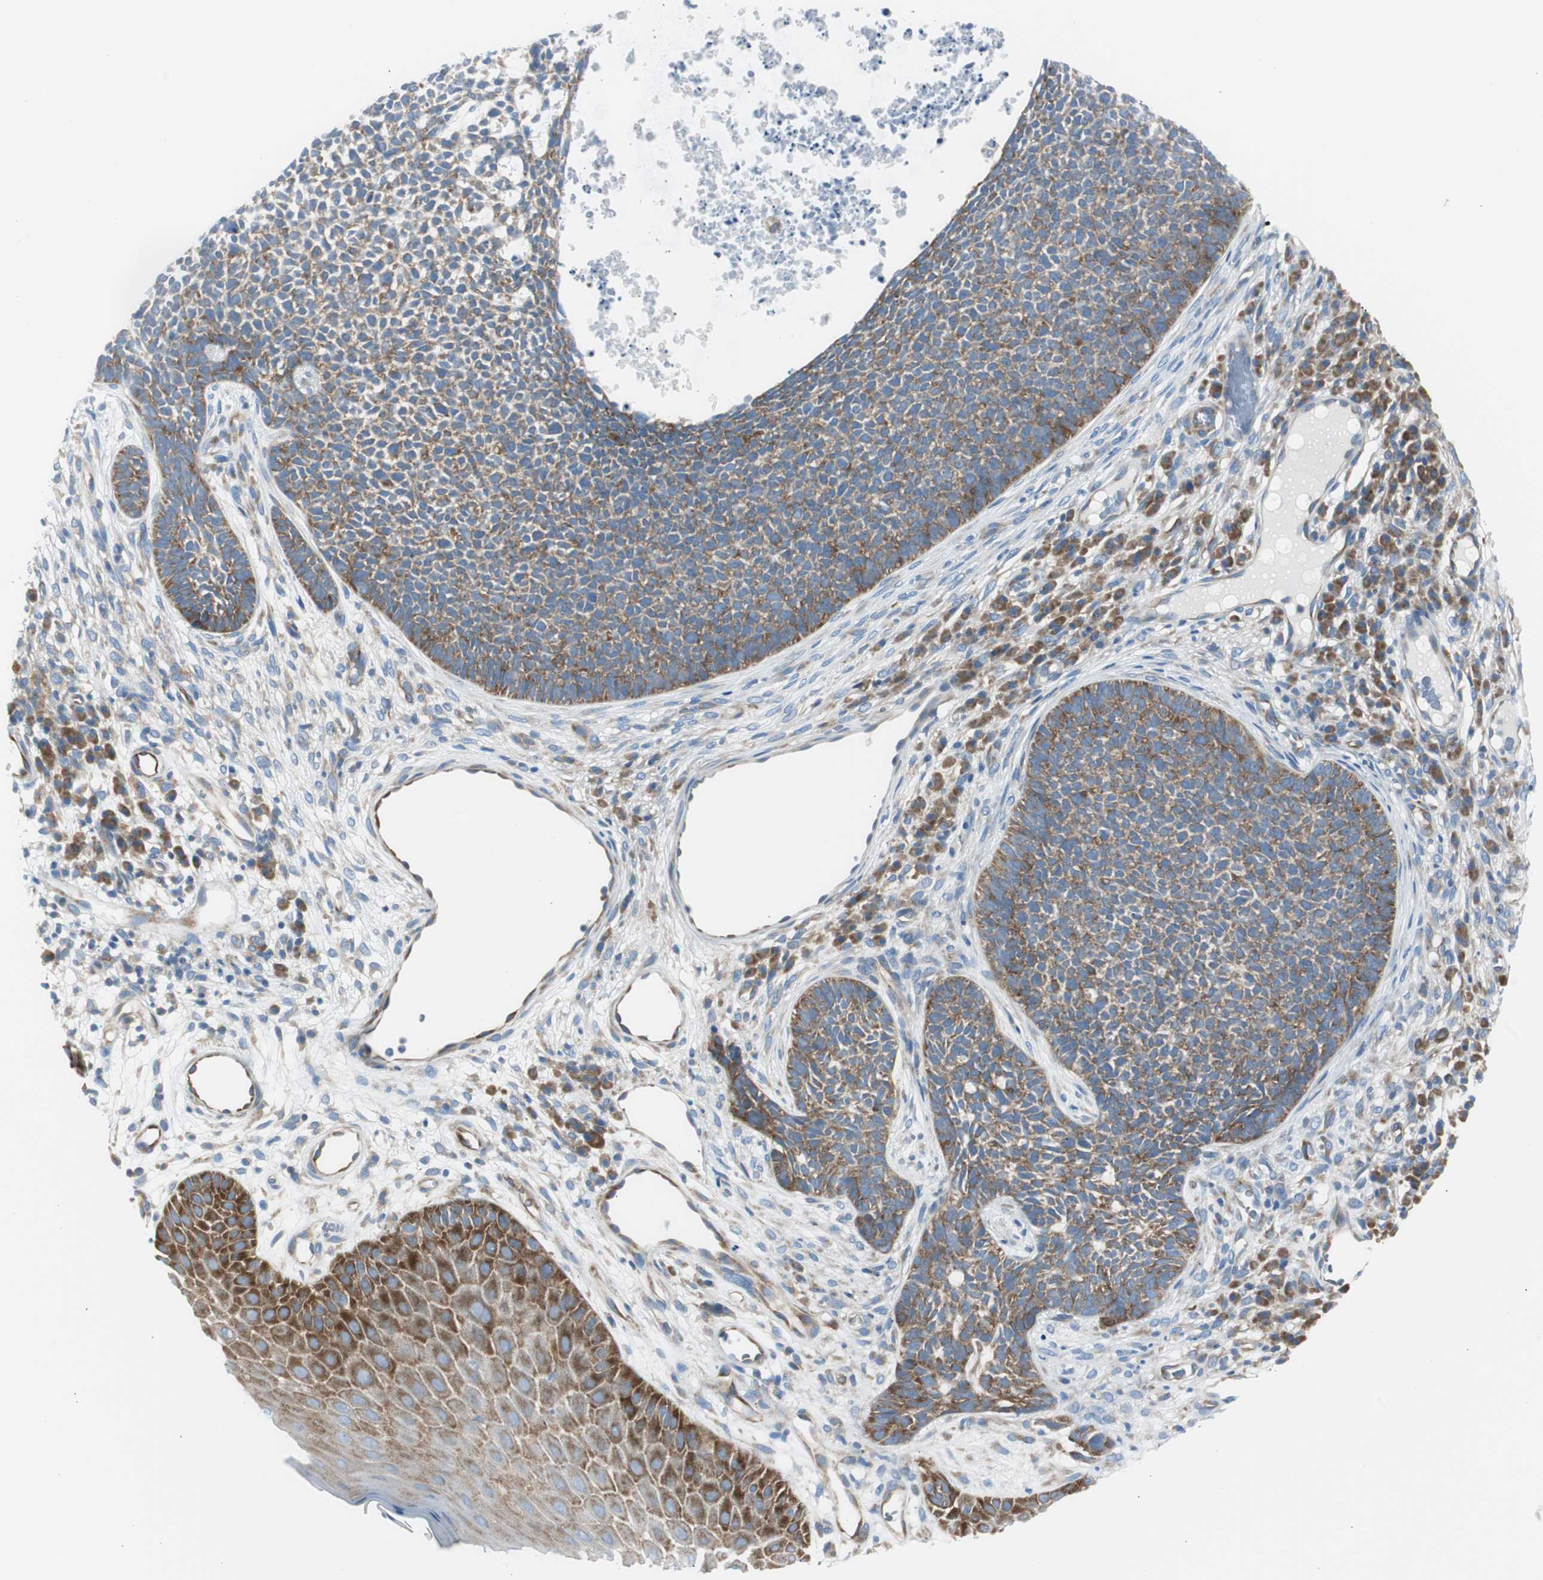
{"staining": {"intensity": "moderate", "quantity": ">75%", "location": "cytoplasmic/membranous"}, "tissue": "skin cancer", "cell_type": "Tumor cells", "image_type": "cancer", "snomed": [{"axis": "morphology", "description": "Basal cell carcinoma"}, {"axis": "topography", "description": "Skin"}], "caption": "Protein expression analysis of skin cancer (basal cell carcinoma) displays moderate cytoplasmic/membranous expression in approximately >75% of tumor cells. Nuclei are stained in blue.", "gene": "RPS12", "patient": {"sex": "female", "age": 84}}